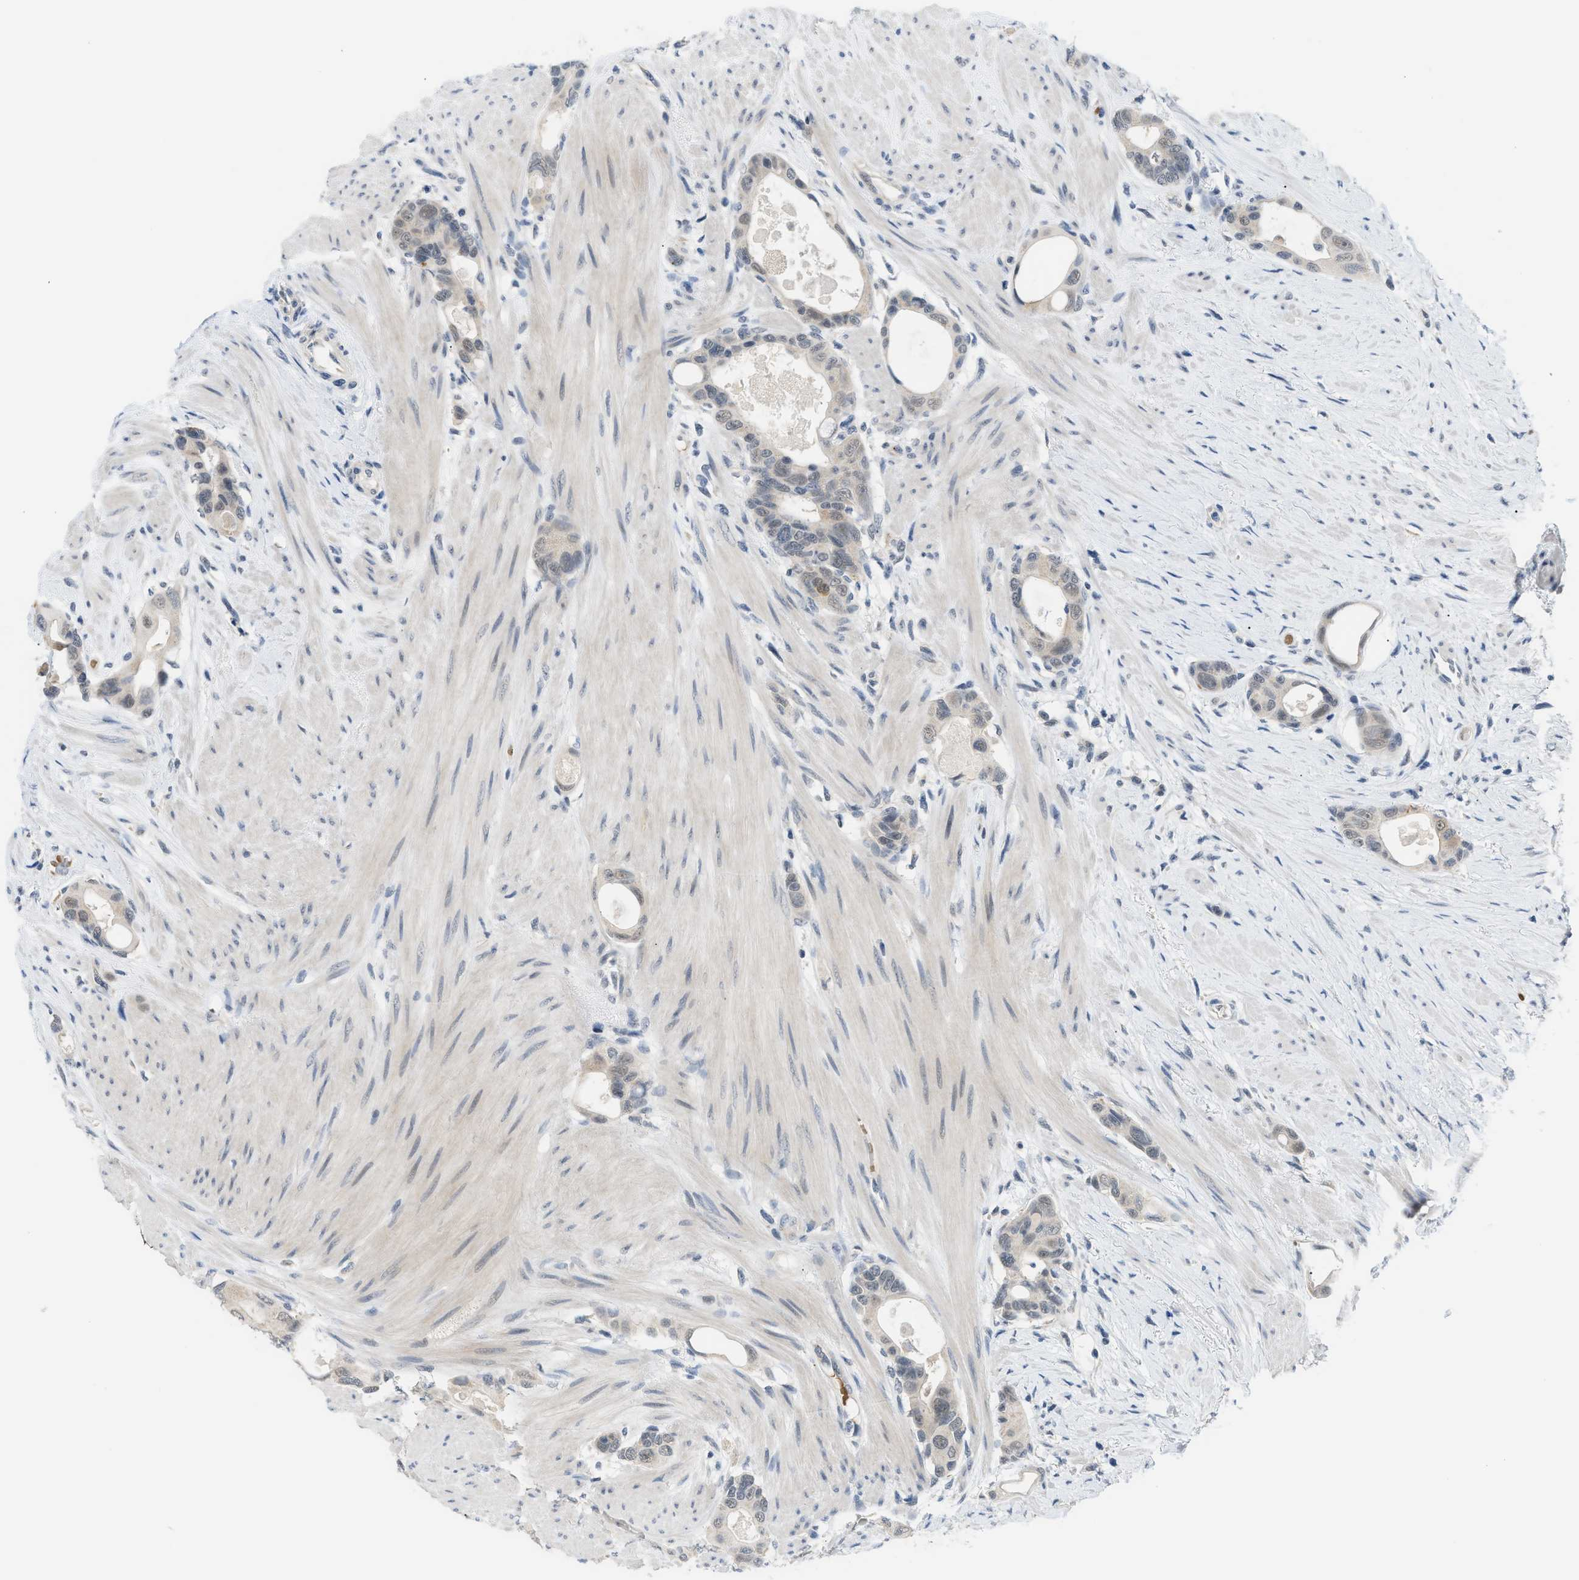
{"staining": {"intensity": "negative", "quantity": "none", "location": "none"}, "tissue": "colorectal cancer", "cell_type": "Tumor cells", "image_type": "cancer", "snomed": [{"axis": "morphology", "description": "Adenocarcinoma, NOS"}, {"axis": "topography", "description": "Rectum"}], "caption": "High magnification brightfield microscopy of colorectal adenocarcinoma stained with DAB (brown) and counterstained with hematoxylin (blue): tumor cells show no significant staining. Nuclei are stained in blue.", "gene": "PSAT1", "patient": {"sex": "male", "age": 51}}